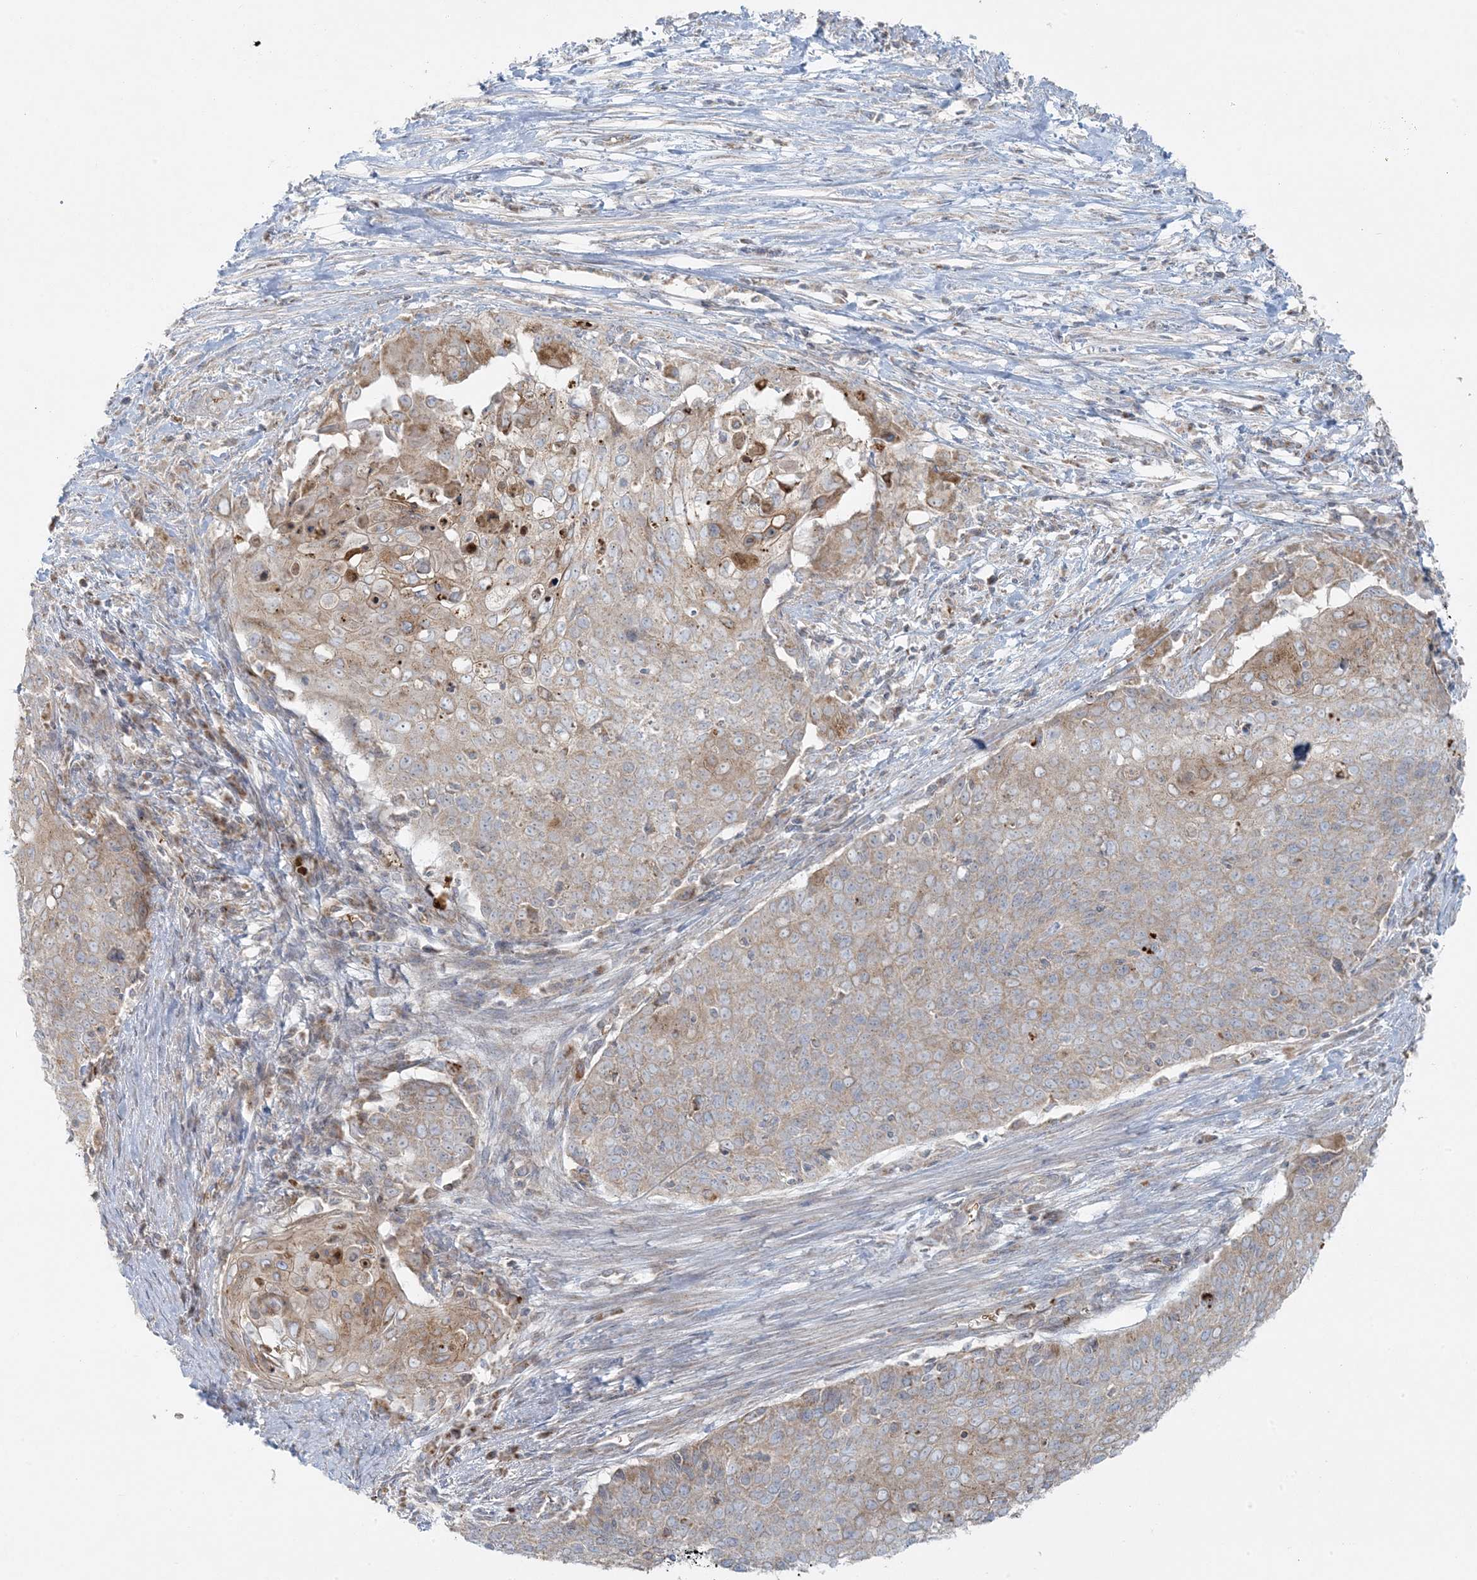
{"staining": {"intensity": "weak", "quantity": ">75%", "location": "cytoplasmic/membranous"}, "tissue": "cervical cancer", "cell_type": "Tumor cells", "image_type": "cancer", "snomed": [{"axis": "morphology", "description": "Squamous cell carcinoma, NOS"}, {"axis": "topography", "description": "Cervix"}], "caption": "Weak cytoplasmic/membranous protein positivity is identified in about >75% of tumor cells in squamous cell carcinoma (cervical). The staining was performed using DAB (3,3'-diaminobenzidine), with brown indicating positive protein expression. Nuclei are stained blue with hematoxylin.", "gene": "PIK3R4", "patient": {"sex": "female", "age": 39}}